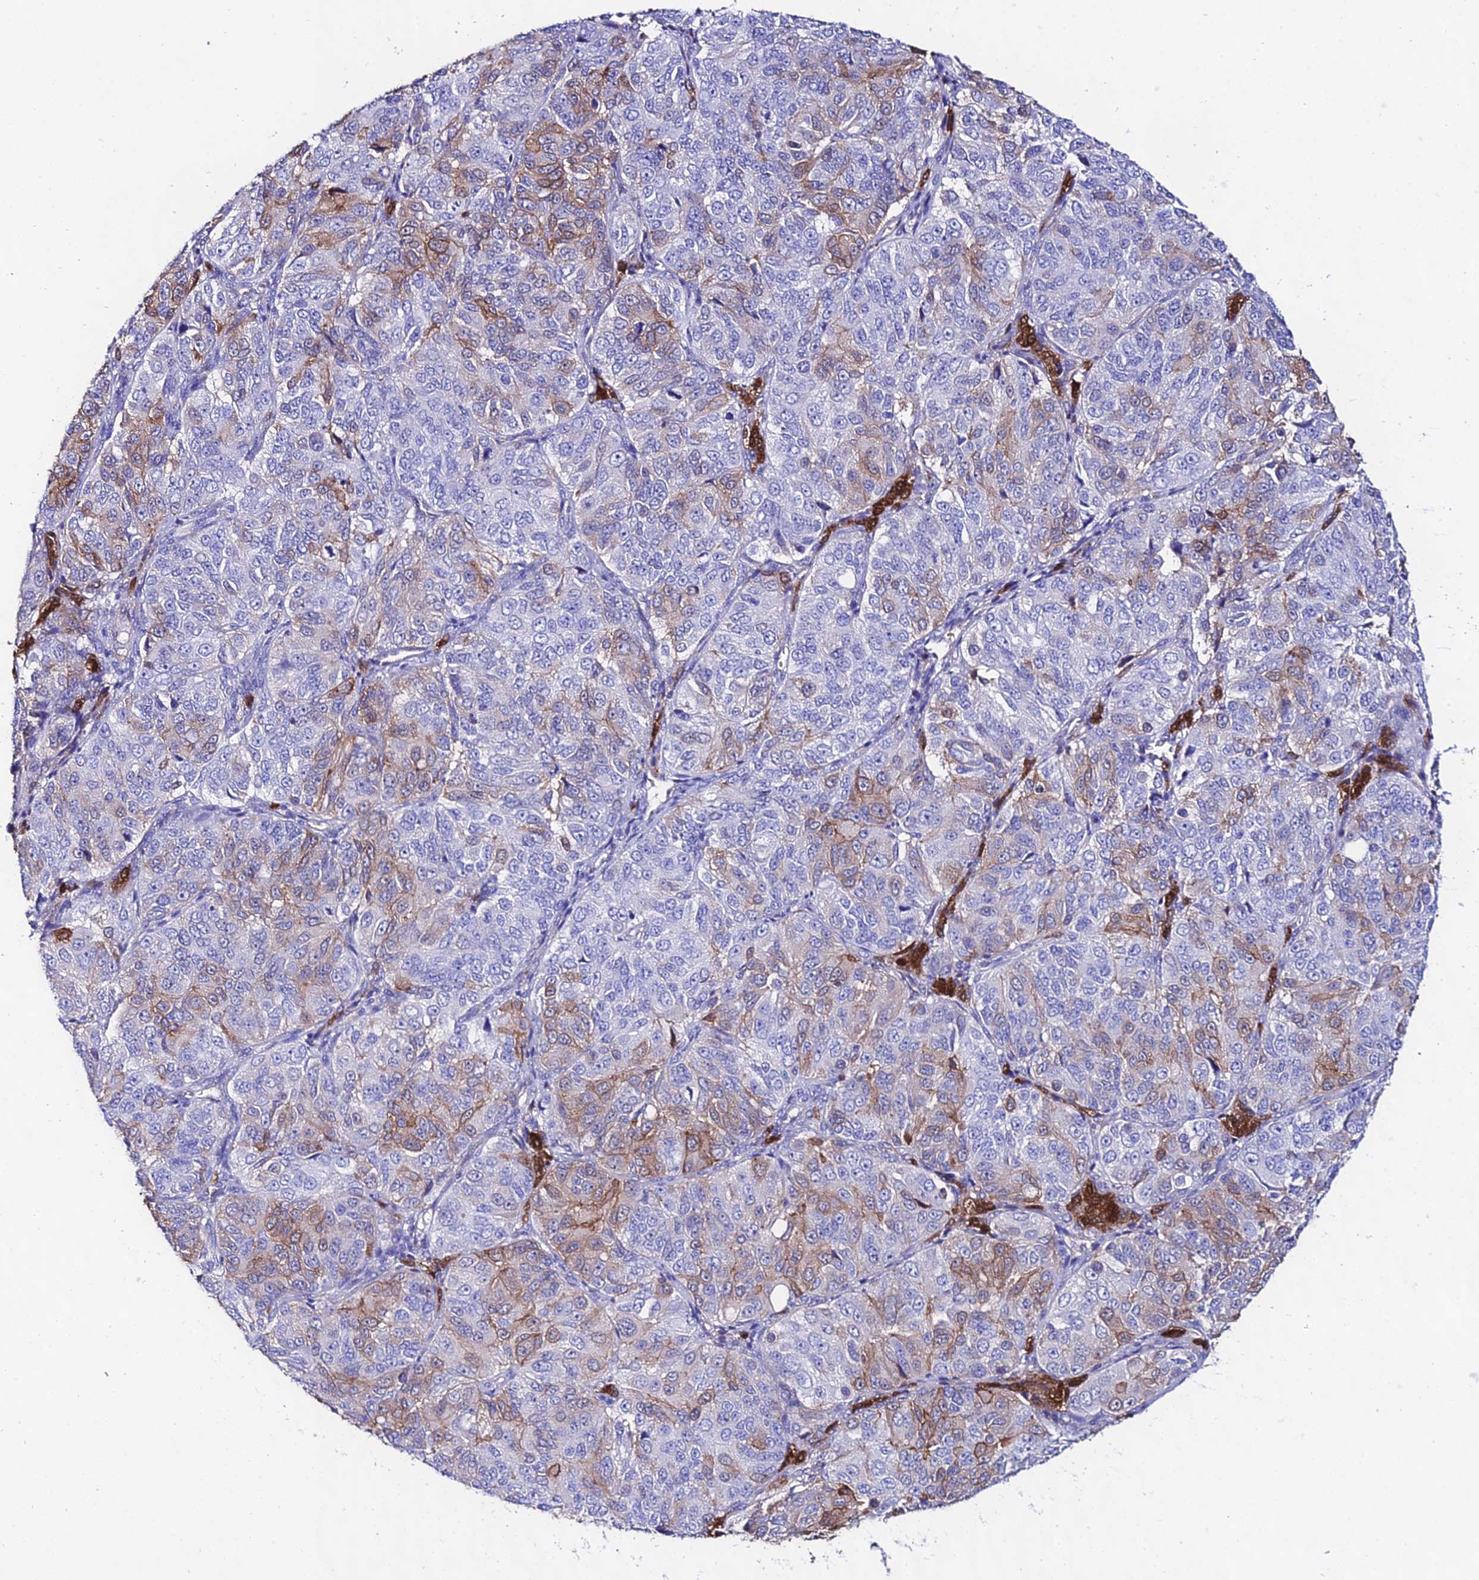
{"staining": {"intensity": "moderate", "quantity": "<25%", "location": "cytoplasmic/membranous"}, "tissue": "ovarian cancer", "cell_type": "Tumor cells", "image_type": "cancer", "snomed": [{"axis": "morphology", "description": "Carcinoma, endometroid"}, {"axis": "topography", "description": "Ovary"}], "caption": "Ovarian endometroid carcinoma was stained to show a protein in brown. There is low levels of moderate cytoplasmic/membranous staining in approximately <25% of tumor cells.", "gene": "S100A16", "patient": {"sex": "female", "age": 51}}